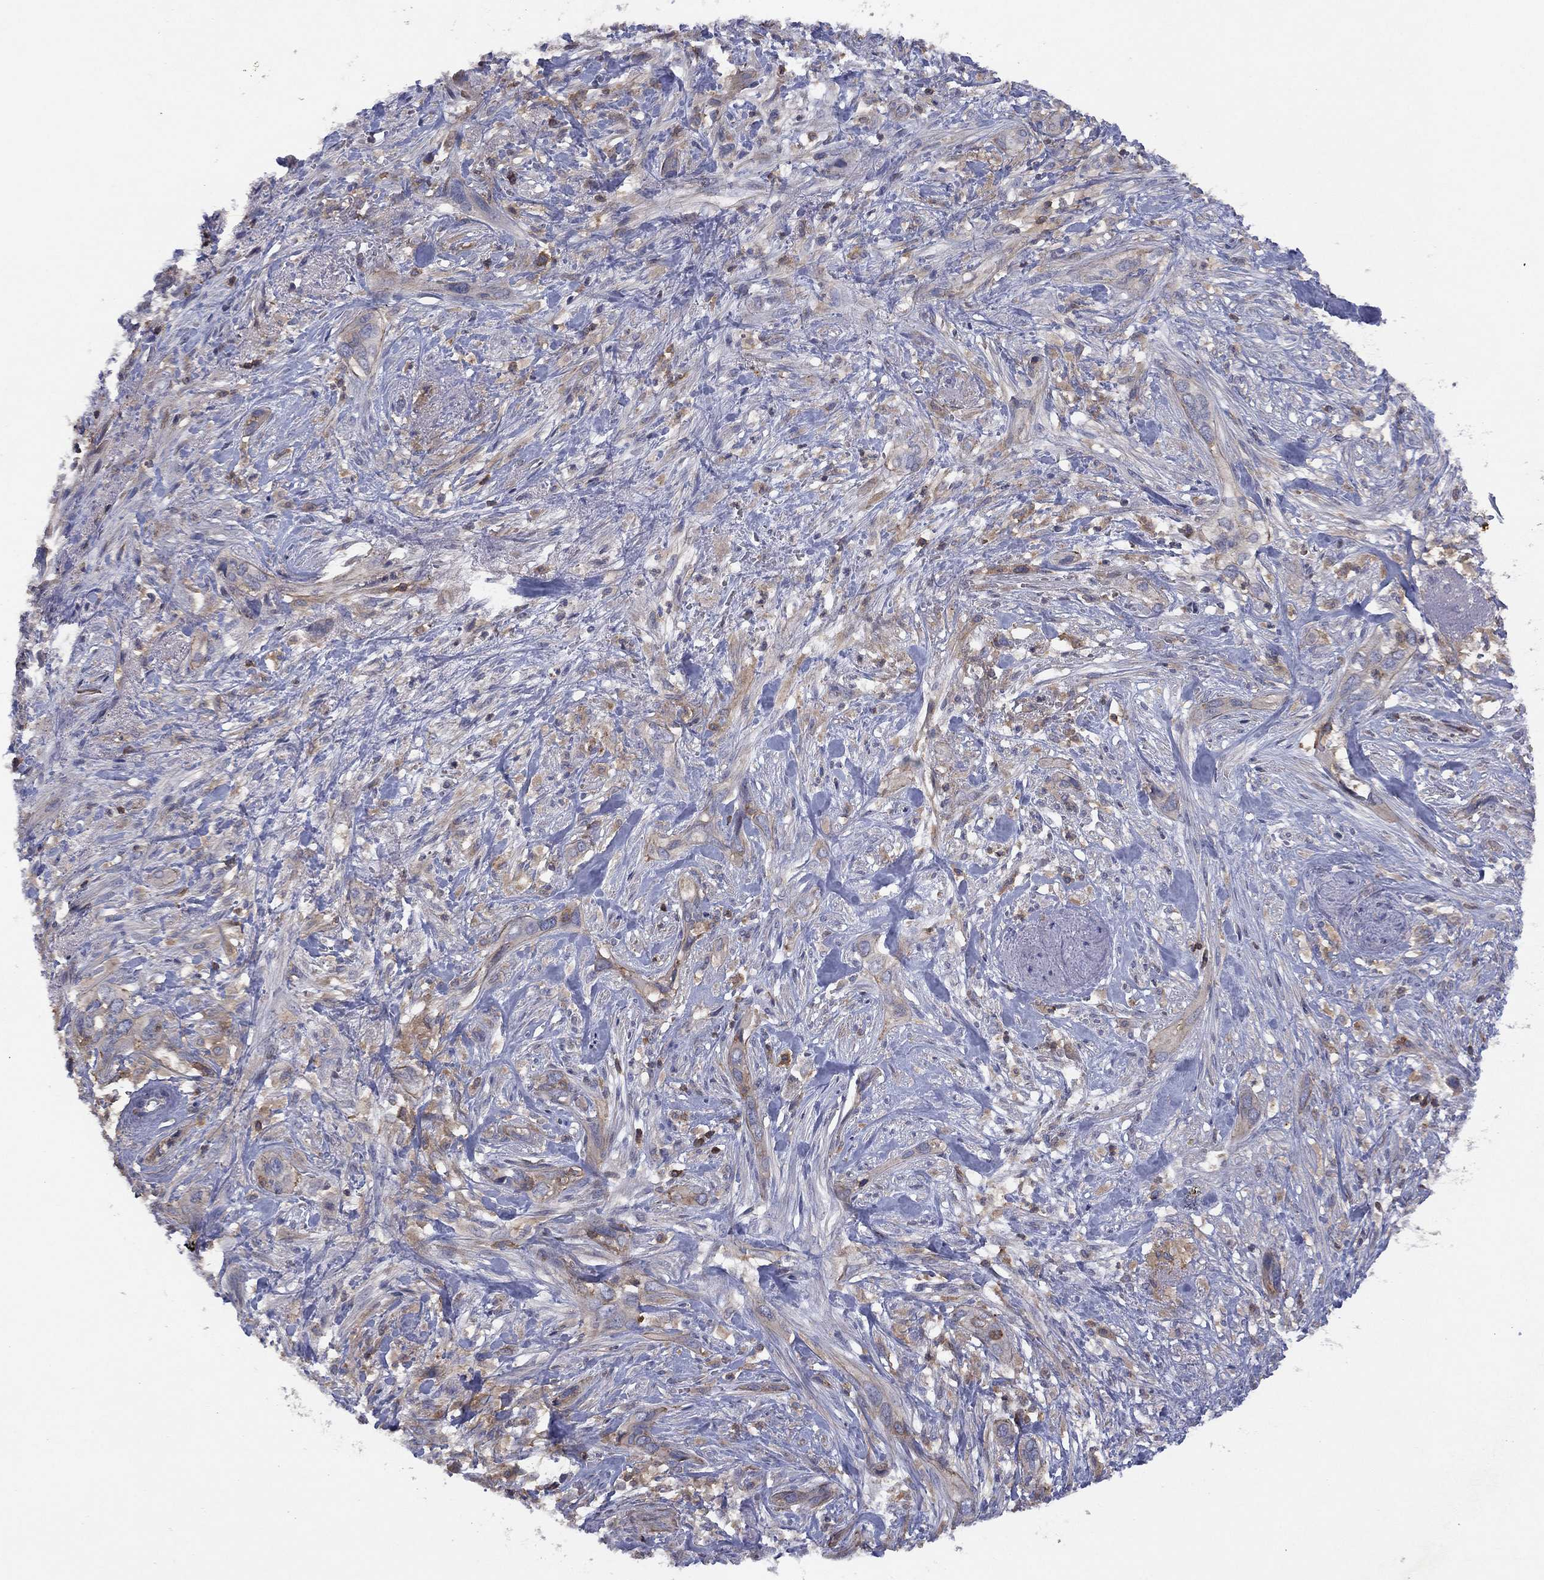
{"staining": {"intensity": "weak", "quantity": "<25%", "location": "cytoplasmic/membranous"}, "tissue": "cervical cancer", "cell_type": "Tumor cells", "image_type": "cancer", "snomed": [{"axis": "morphology", "description": "Squamous cell carcinoma, NOS"}, {"axis": "topography", "description": "Cervix"}], "caption": "There is no significant staining in tumor cells of squamous cell carcinoma (cervical).", "gene": "DOCK8", "patient": {"sex": "female", "age": 57}}